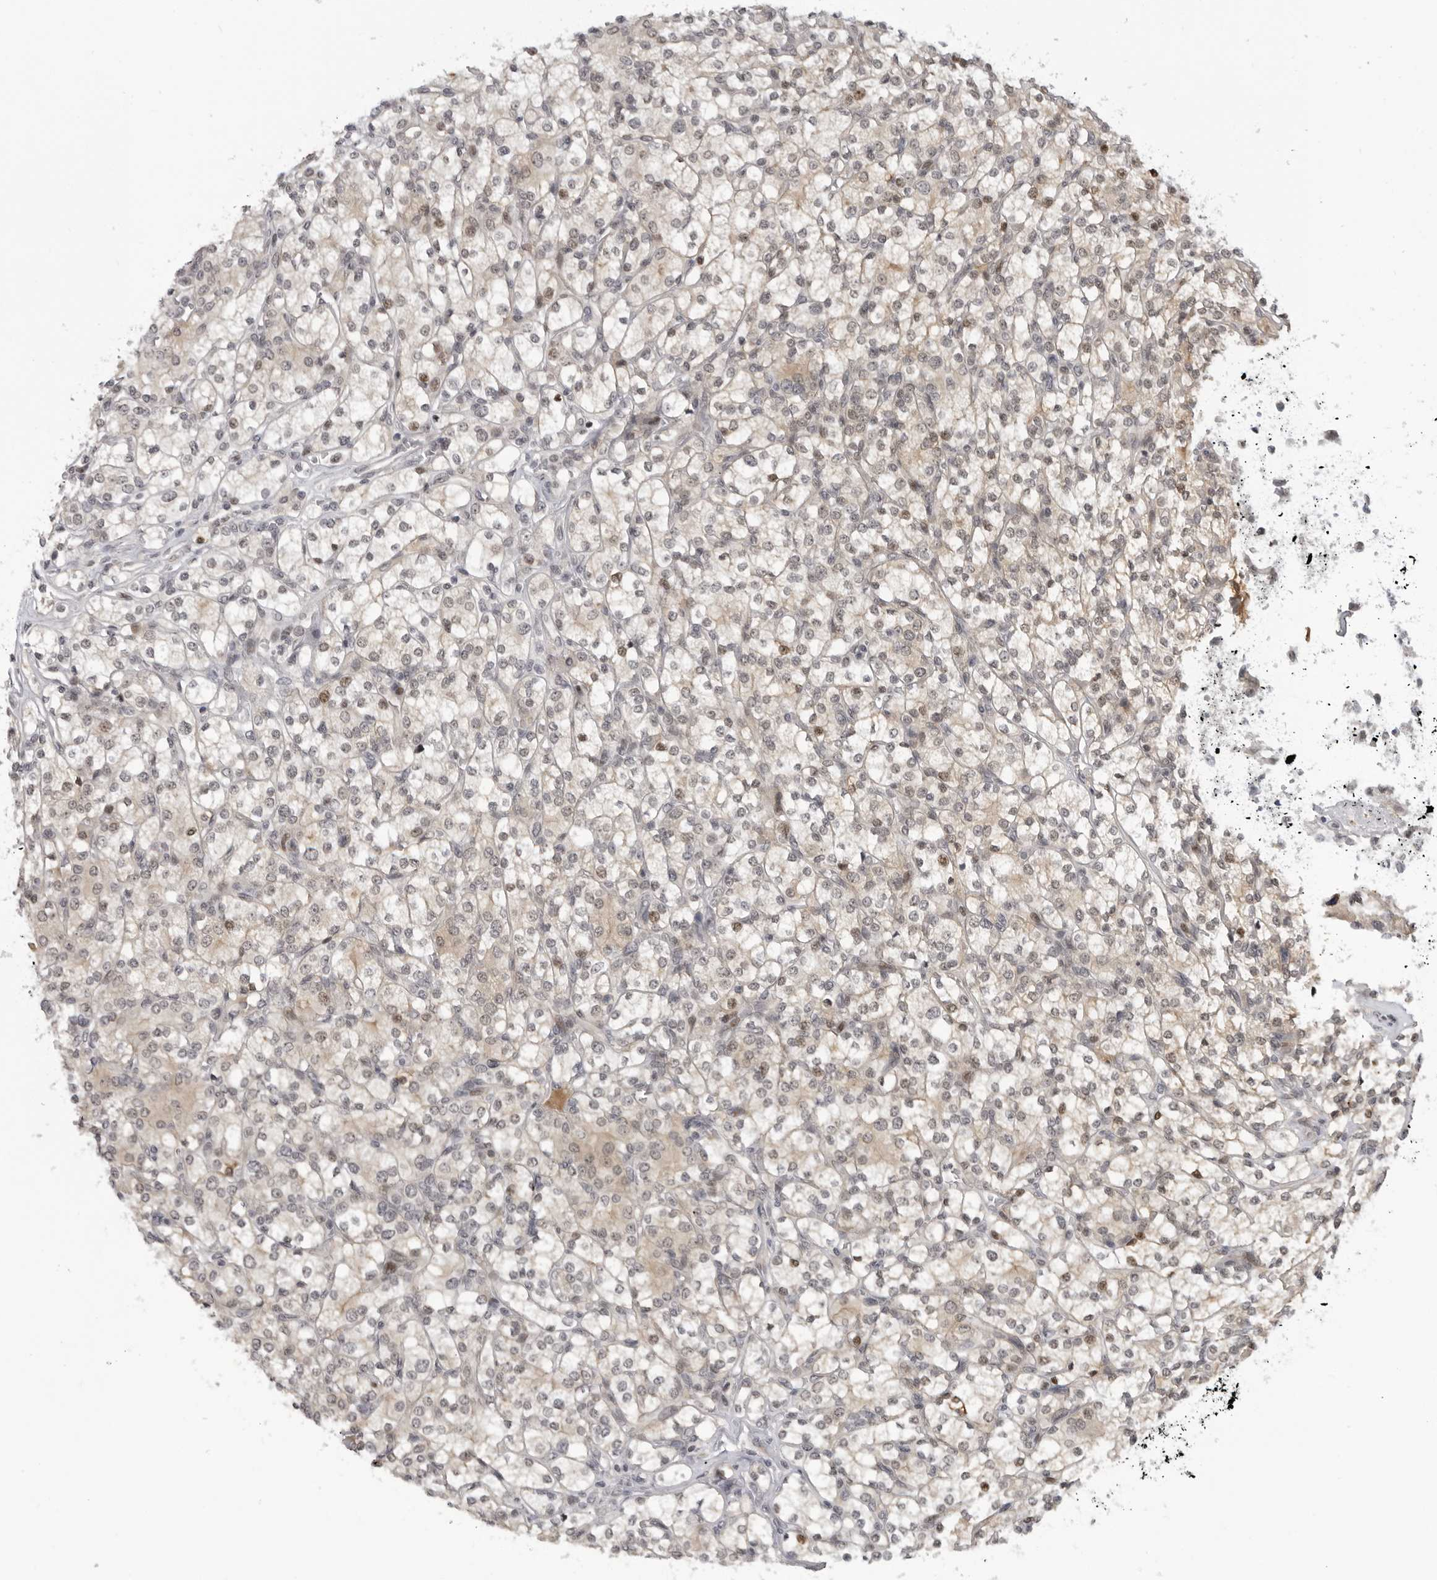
{"staining": {"intensity": "moderate", "quantity": "<25%", "location": "cytoplasmic/membranous,nuclear"}, "tissue": "renal cancer", "cell_type": "Tumor cells", "image_type": "cancer", "snomed": [{"axis": "morphology", "description": "Adenocarcinoma, NOS"}, {"axis": "topography", "description": "Kidney"}], "caption": "Approximately <25% of tumor cells in renal cancer demonstrate moderate cytoplasmic/membranous and nuclear protein expression as visualized by brown immunohistochemical staining.", "gene": "ALPK2", "patient": {"sex": "male", "age": 77}}